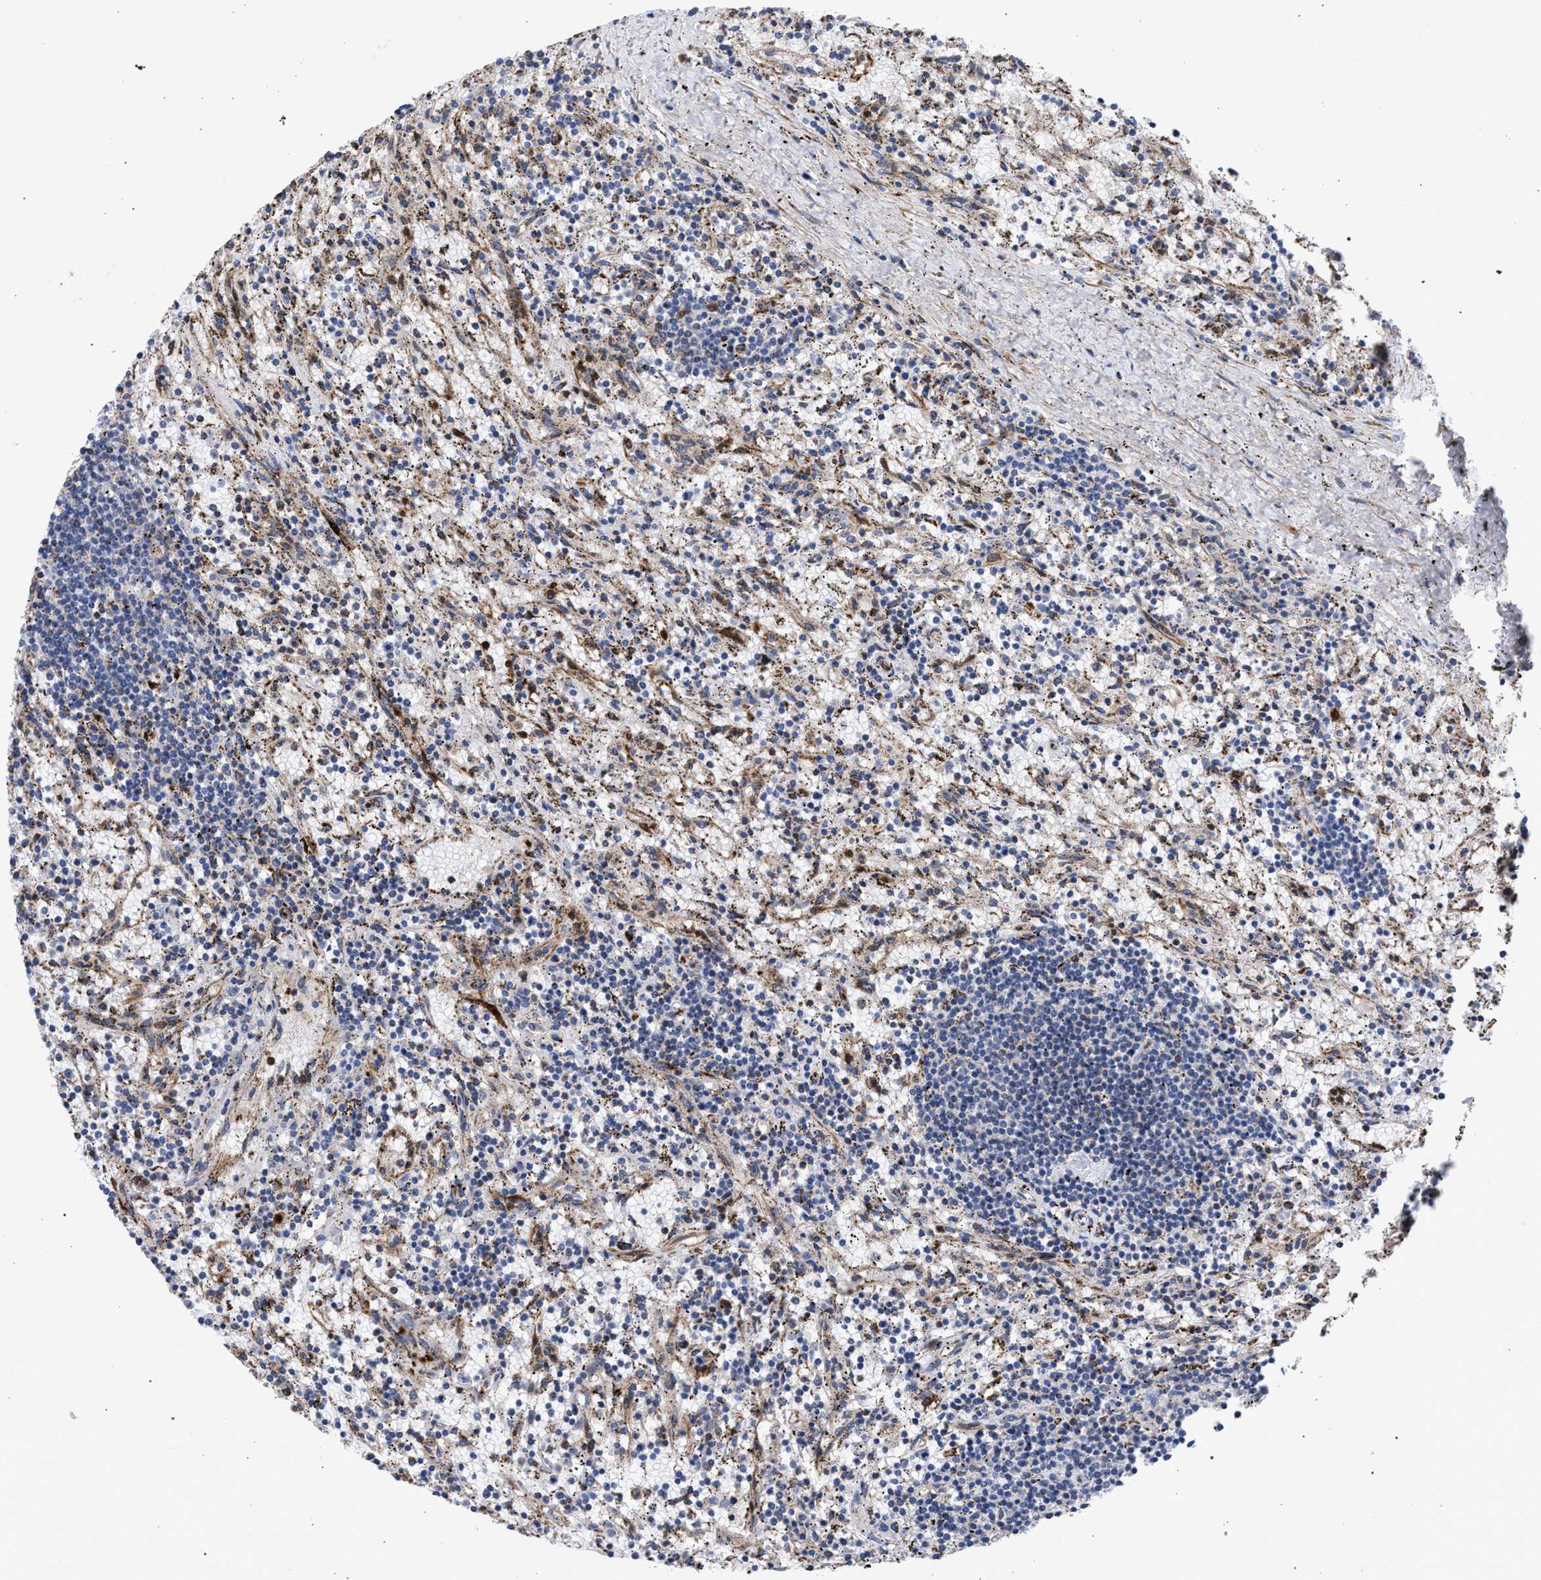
{"staining": {"intensity": "weak", "quantity": "<25%", "location": "cytoplasmic/membranous"}, "tissue": "lymphoma", "cell_type": "Tumor cells", "image_type": "cancer", "snomed": [{"axis": "morphology", "description": "Malignant lymphoma, non-Hodgkin's type, Low grade"}, {"axis": "topography", "description": "Spleen"}], "caption": "Immunohistochemistry of lymphoma reveals no positivity in tumor cells.", "gene": "ACADS", "patient": {"sex": "male", "age": 76}}